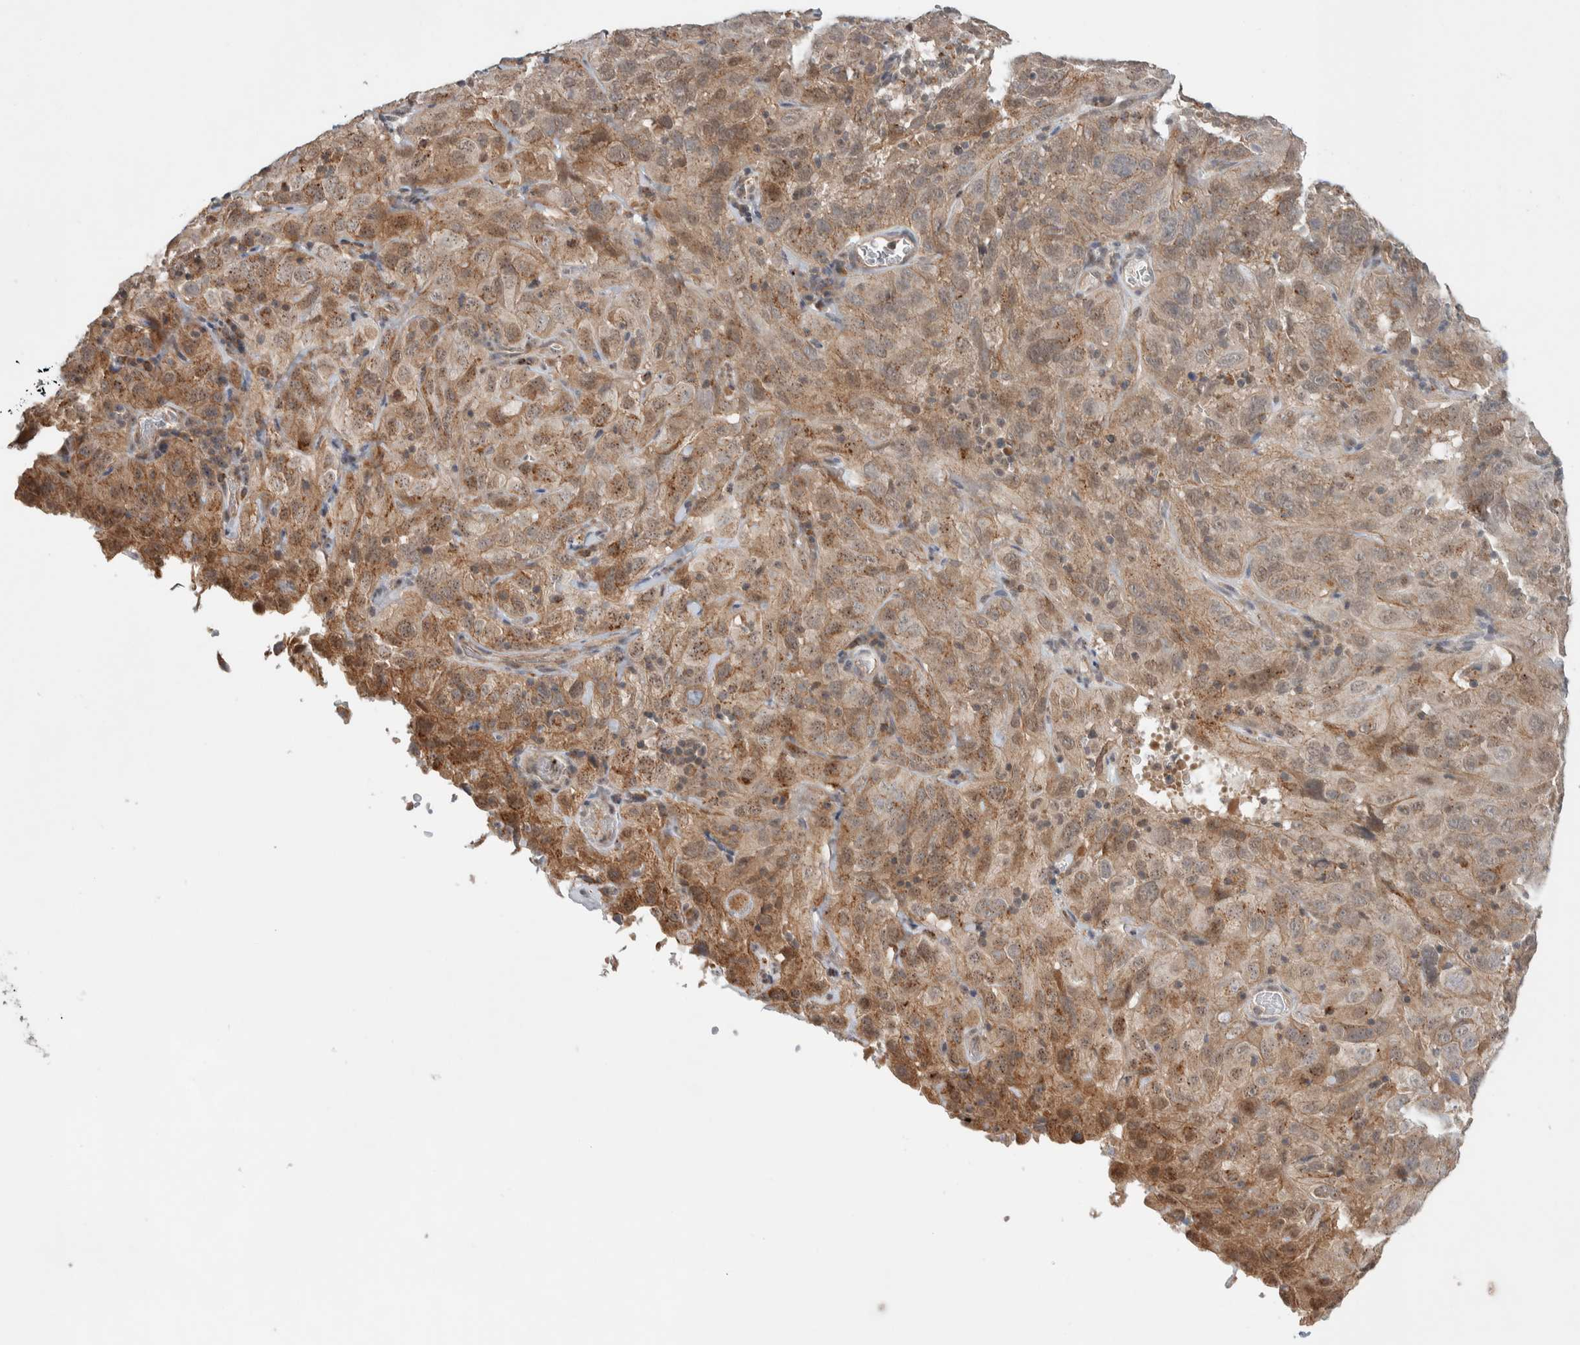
{"staining": {"intensity": "moderate", "quantity": "25%-75%", "location": "cytoplasmic/membranous"}, "tissue": "cervical cancer", "cell_type": "Tumor cells", "image_type": "cancer", "snomed": [{"axis": "morphology", "description": "Squamous cell carcinoma, NOS"}, {"axis": "topography", "description": "Cervix"}], "caption": "A medium amount of moderate cytoplasmic/membranous staining is seen in approximately 25%-75% of tumor cells in cervical cancer (squamous cell carcinoma) tissue.", "gene": "DEPTOR", "patient": {"sex": "female", "age": 32}}